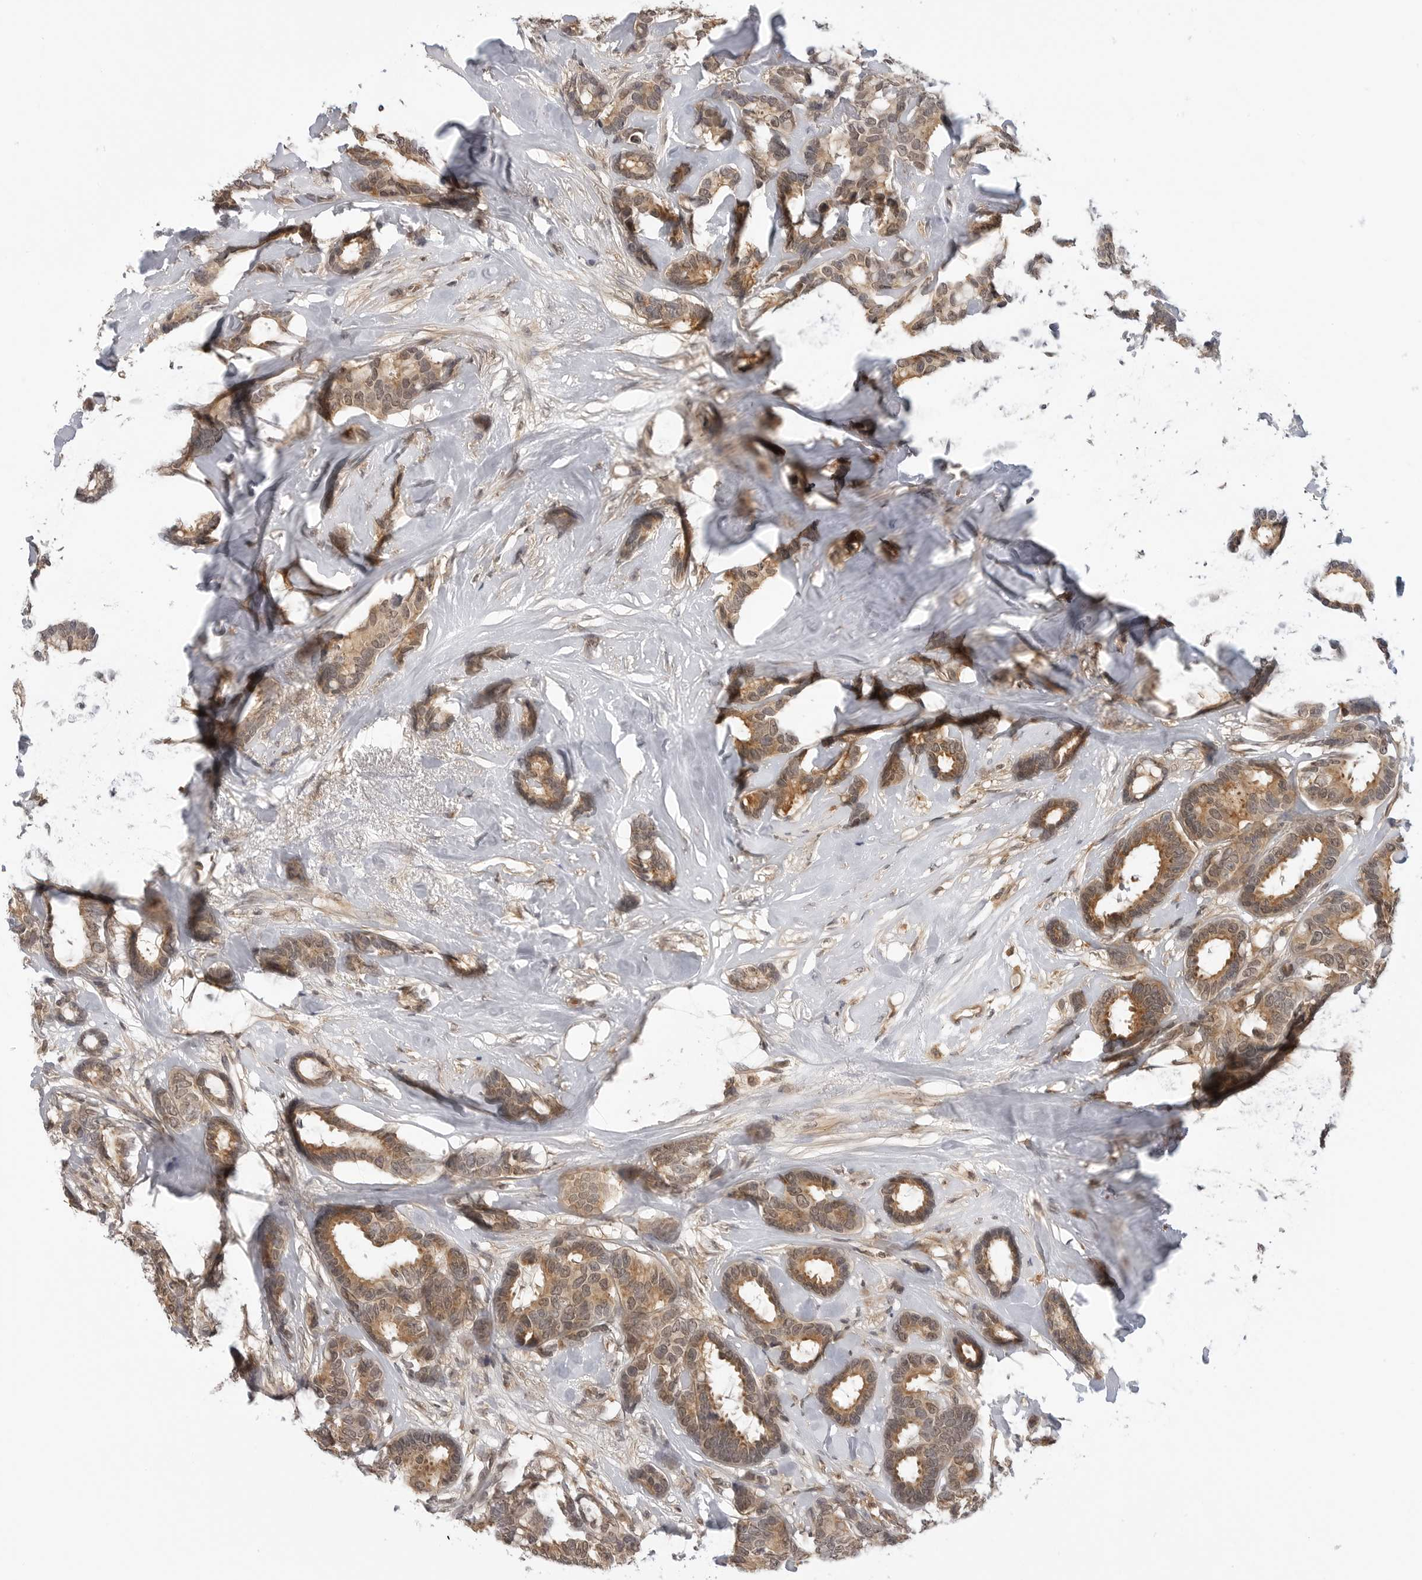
{"staining": {"intensity": "moderate", "quantity": ">75%", "location": "cytoplasmic/membranous,nuclear"}, "tissue": "breast cancer", "cell_type": "Tumor cells", "image_type": "cancer", "snomed": [{"axis": "morphology", "description": "Duct carcinoma"}, {"axis": "topography", "description": "Breast"}], "caption": "Human breast cancer stained with a protein marker demonstrates moderate staining in tumor cells.", "gene": "MAP2K5", "patient": {"sex": "female", "age": 87}}